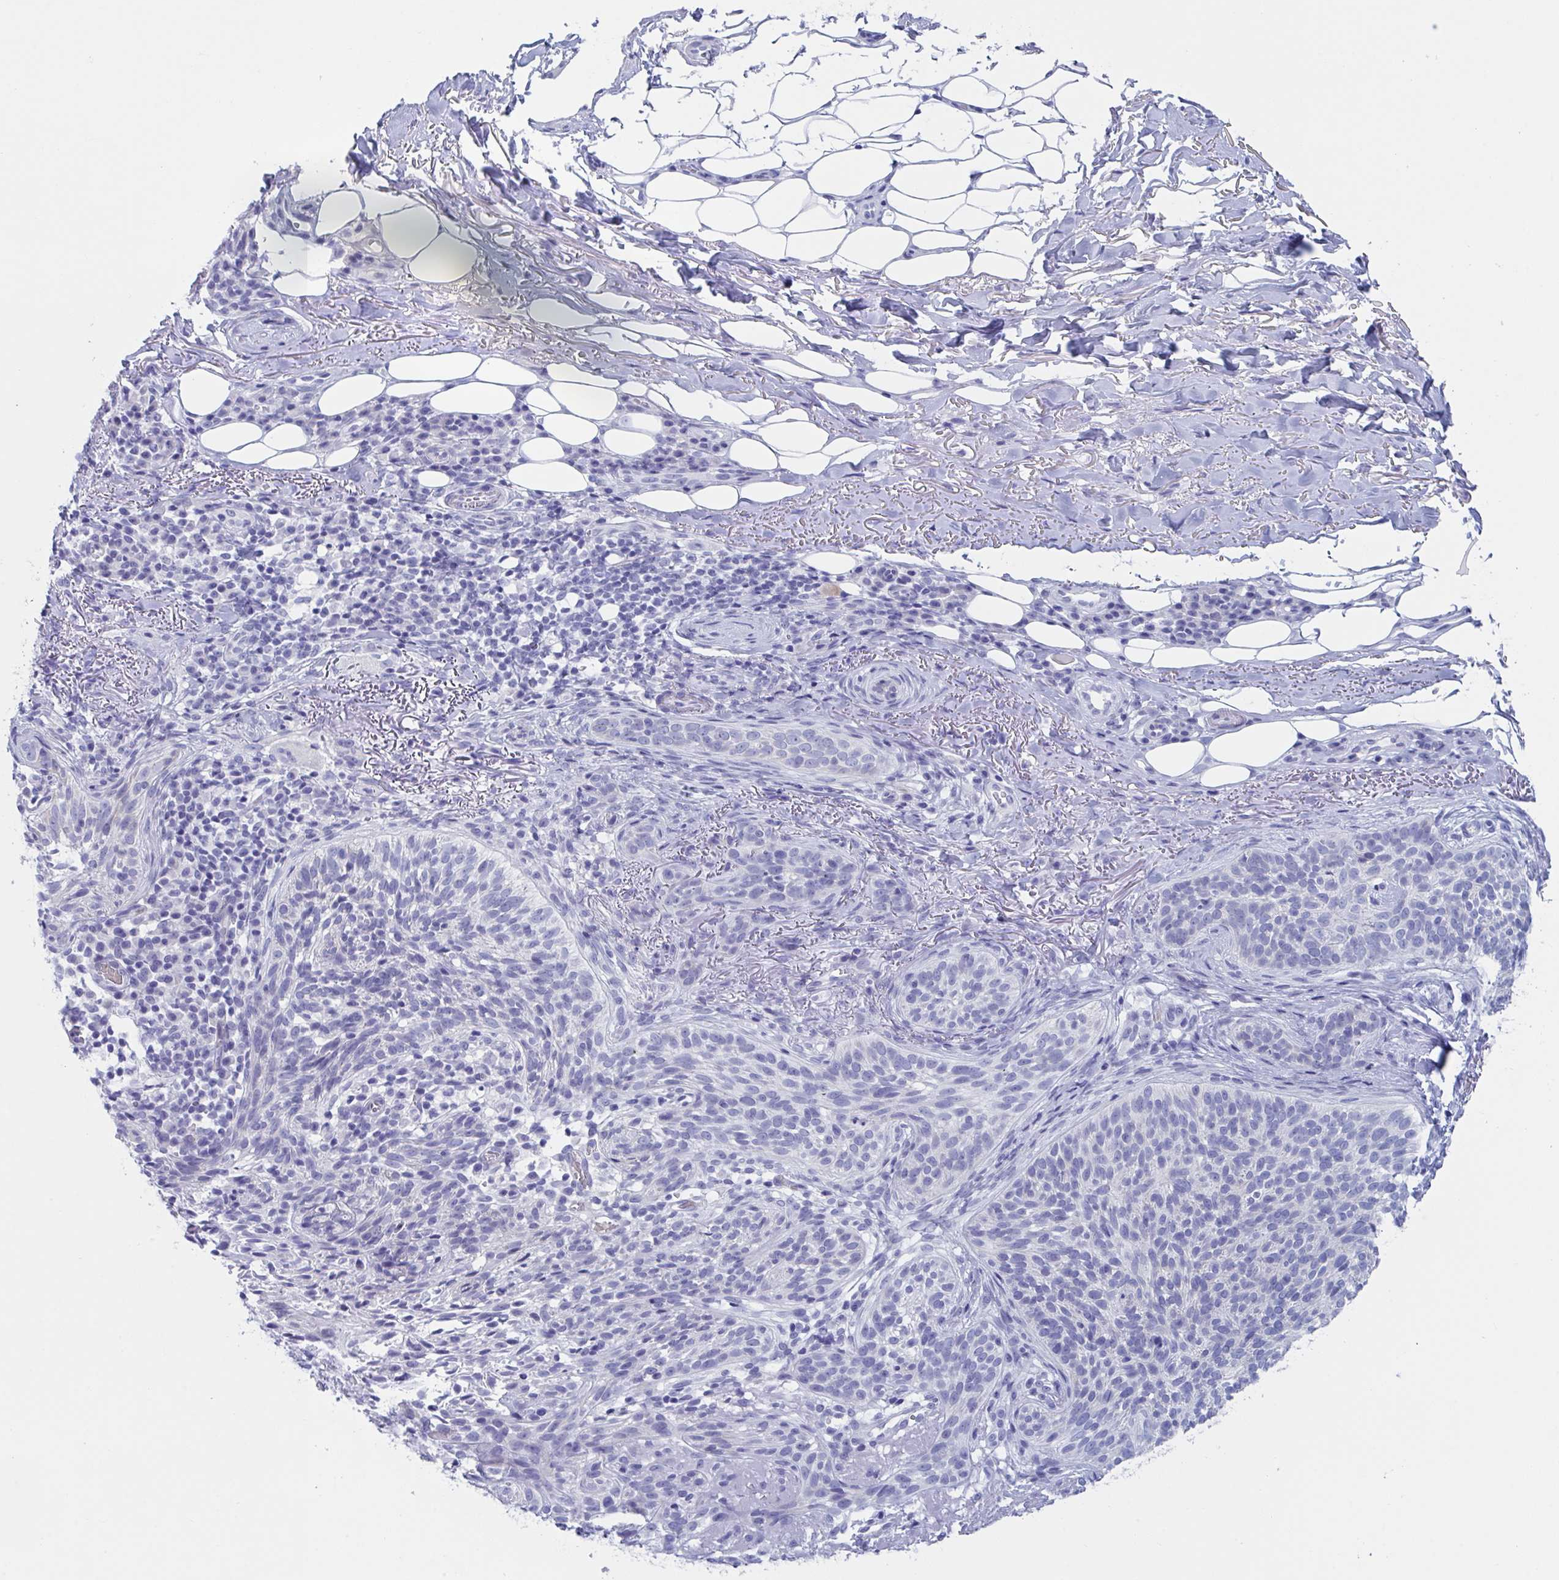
{"staining": {"intensity": "negative", "quantity": "none", "location": "none"}, "tissue": "skin cancer", "cell_type": "Tumor cells", "image_type": "cancer", "snomed": [{"axis": "morphology", "description": "Basal cell carcinoma"}, {"axis": "topography", "description": "Skin"}, {"axis": "topography", "description": "Skin of head"}], "caption": "This is a photomicrograph of IHC staining of skin cancer (basal cell carcinoma), which shows no expression in tumor cells.", "gene": "ZPBP", "patient": {"sex": "male", "age": 62}}